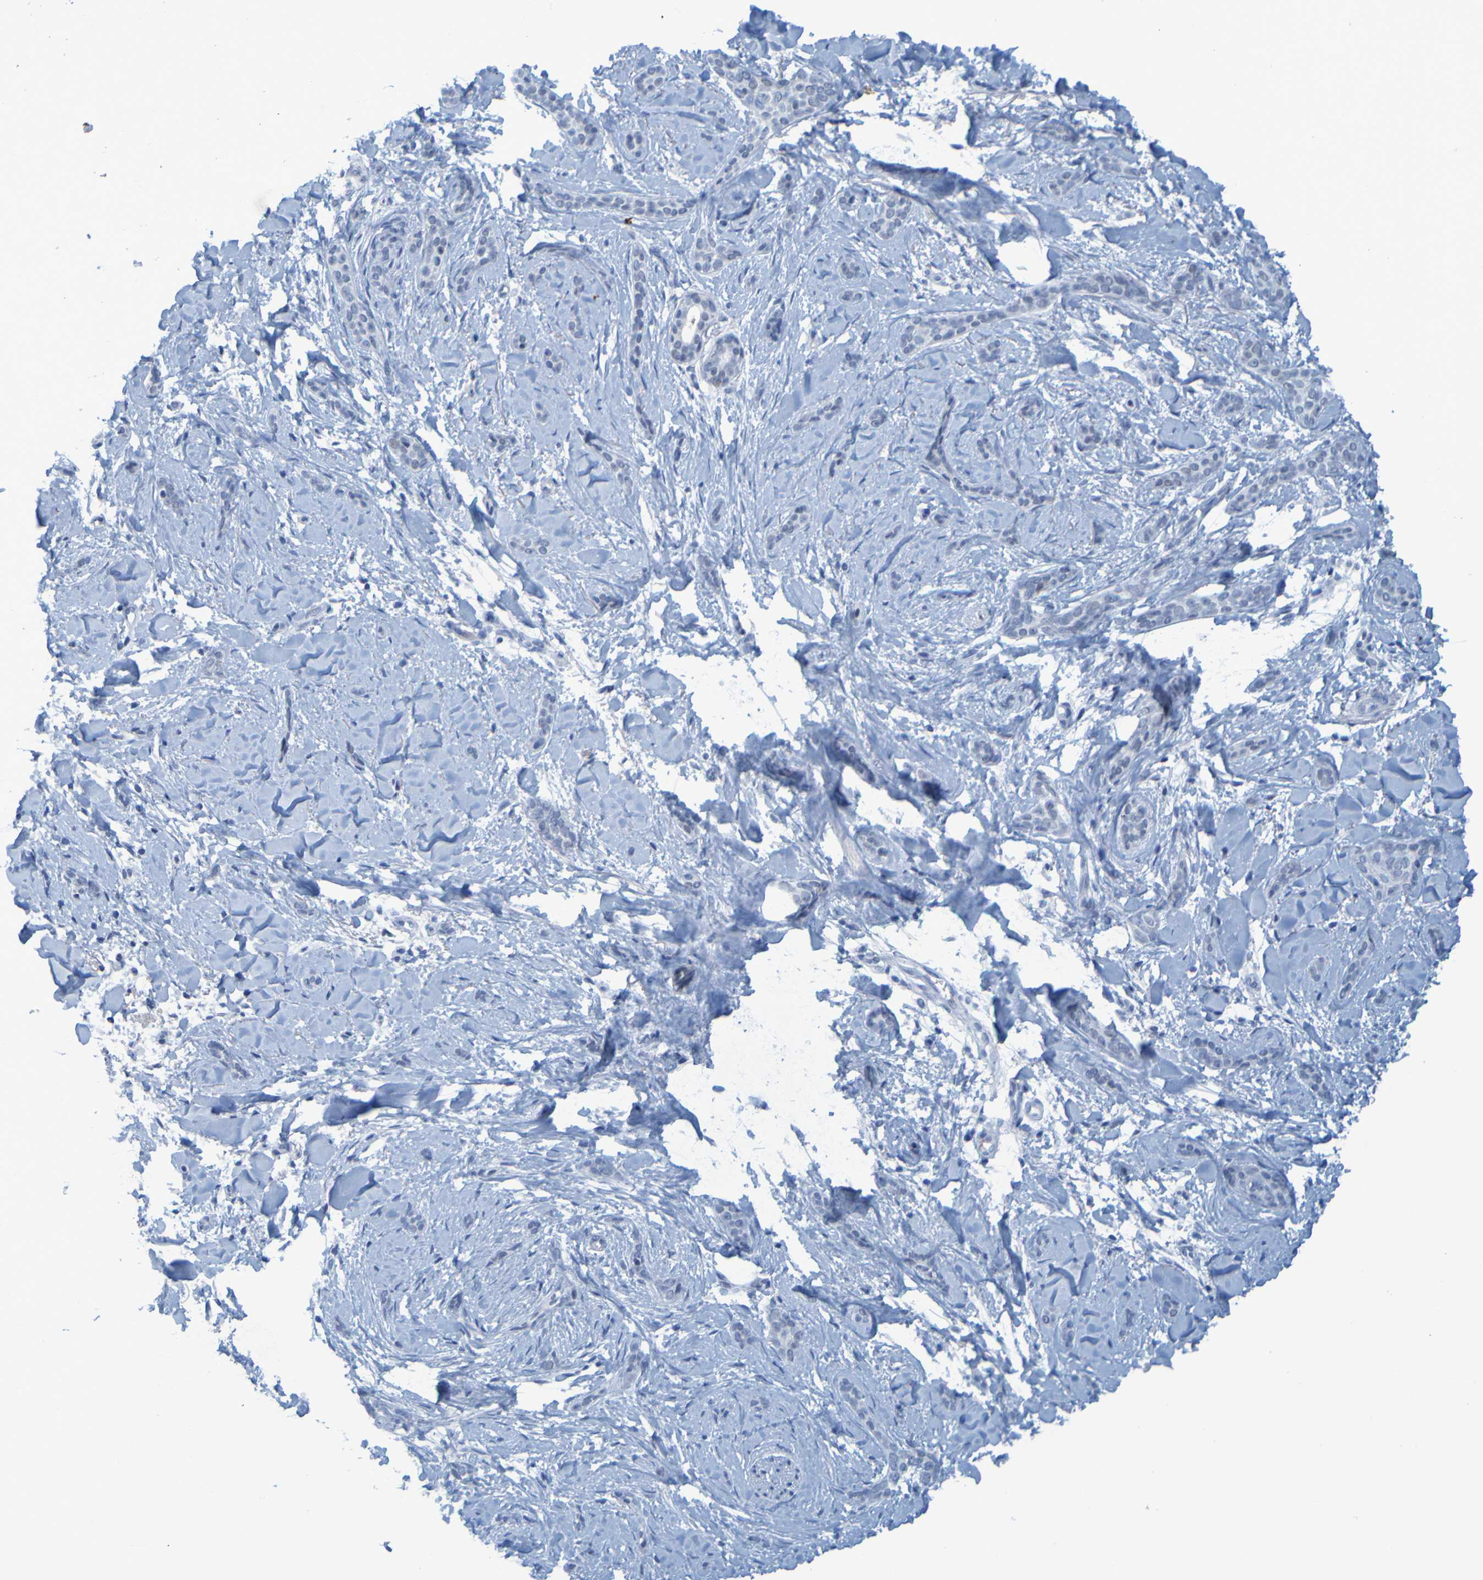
{"staining": {"intensity": "negative", "quantity": "none", "location": "none"}, "tissue": "skin cancer", "cell_type": "Tumor cells", "image_type": "cancer", "snomed": [{"axis": "morphology", "description": "Basal cell carcinoma"}, {"axis": "morphology", "description": "Adnexal tumor, benign"}, {"axis": "topography", "description": "Skin"}], "caption": "An image of basal cell carcinoma (skin) stained for a protein exhibits no brown staining in tumor cells.", "gene": "USP36", "patient": {"sex": "female", "age": 42}}